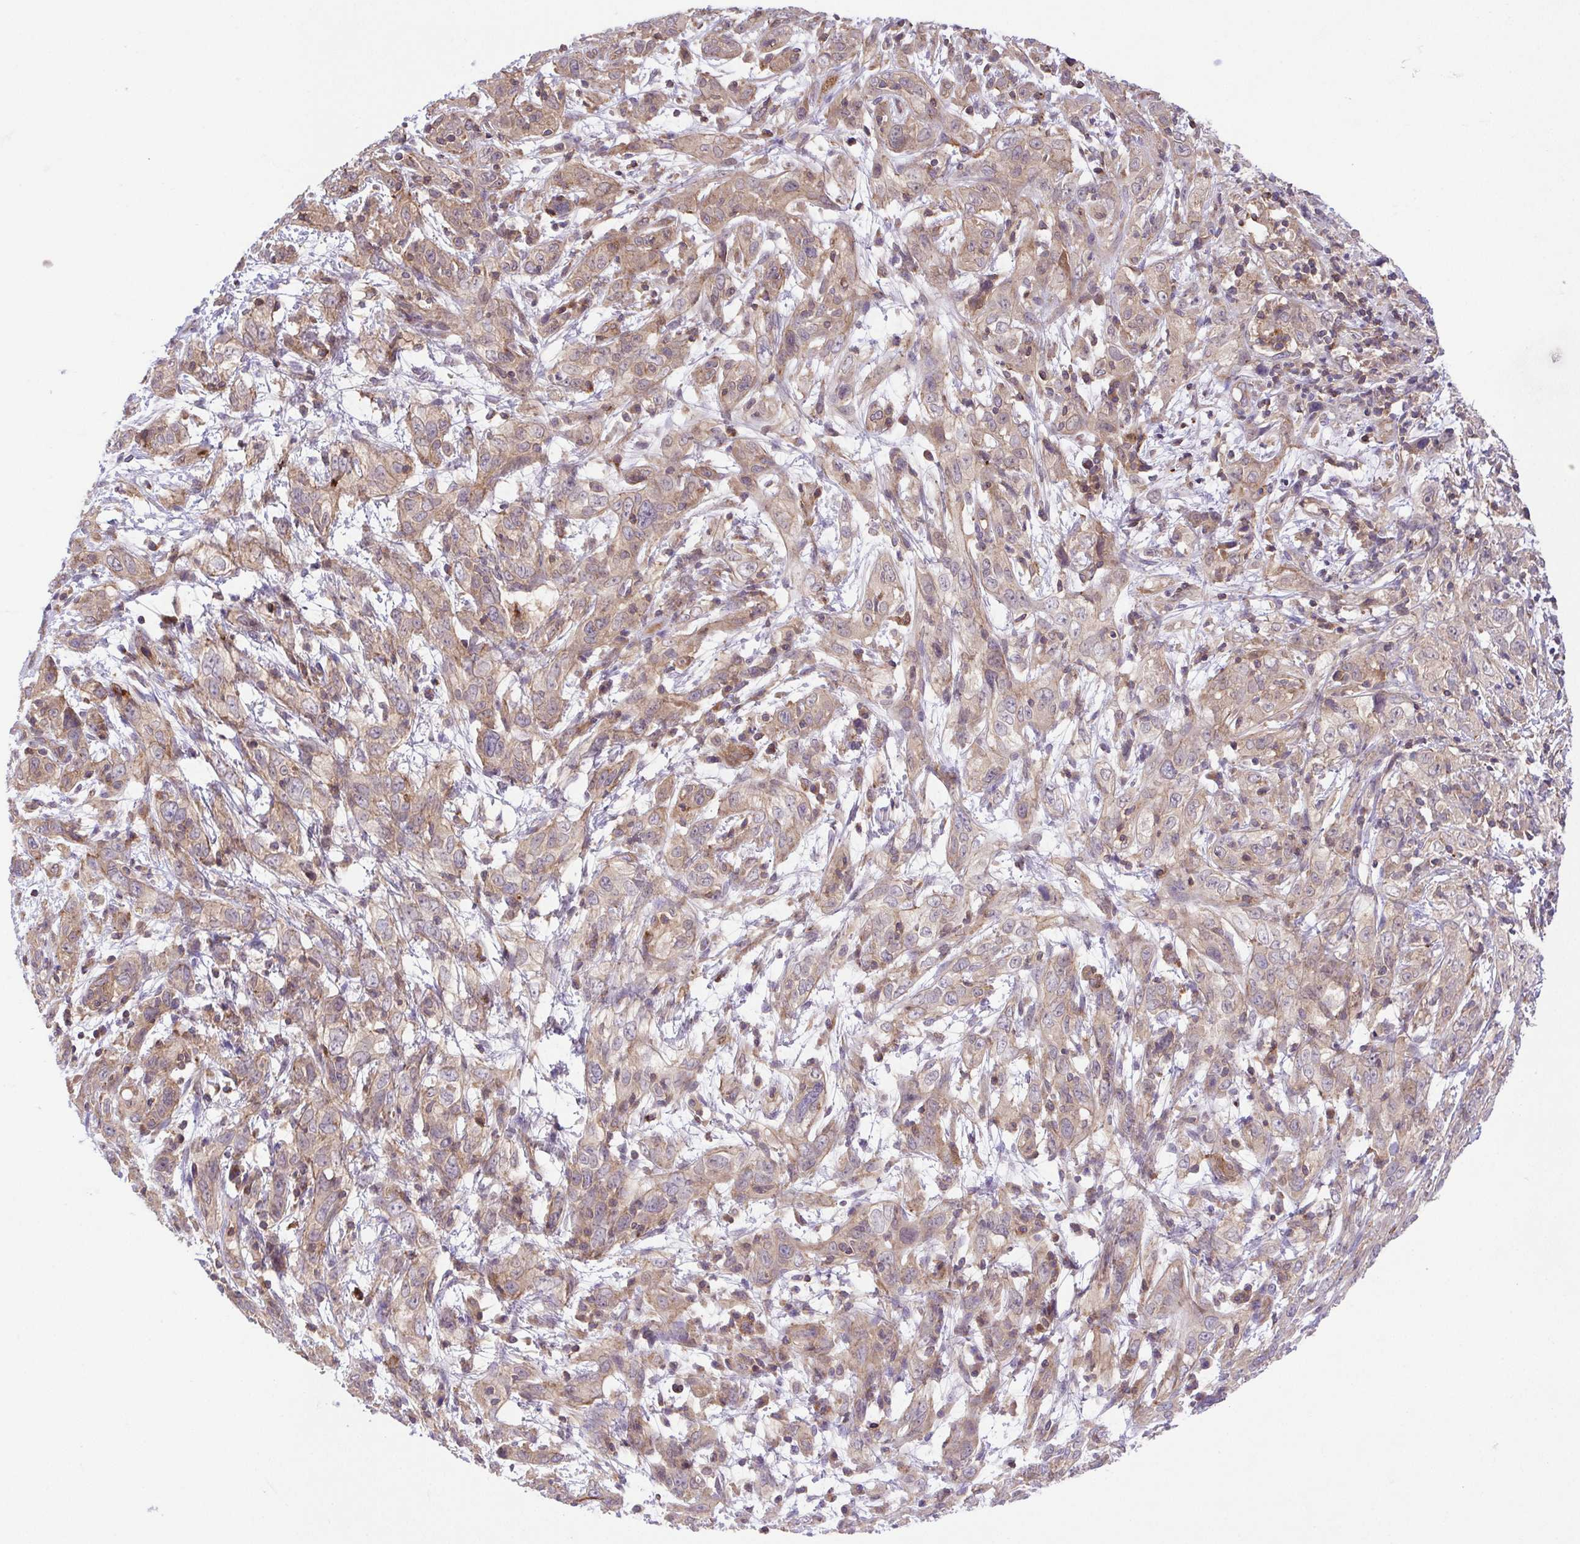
{"staining": {"intensity": "weak", "quantity": "25%-75%", "location": "cytoplasmic/membranous"}, "tissue": "cervical cancer", "cell_type": "Tumor cells", "image_type": "cancer", "snomed": [{"axis": "morphology", "description": "Adenocarcinoma, NOS"}, {"axis": "topography", "description": "Cervix"}], "caption": "Immunohistochemistry (IHC) micrograph of cervical cancer (adenocarcinoma) stained for a protein (brown), which shows low levels of weak cytoplasmic/membranous positivity in approximately 25%-75% of tumor cells.", "gene": "IDE", "patient": {"sex": "female", "age": 40}}